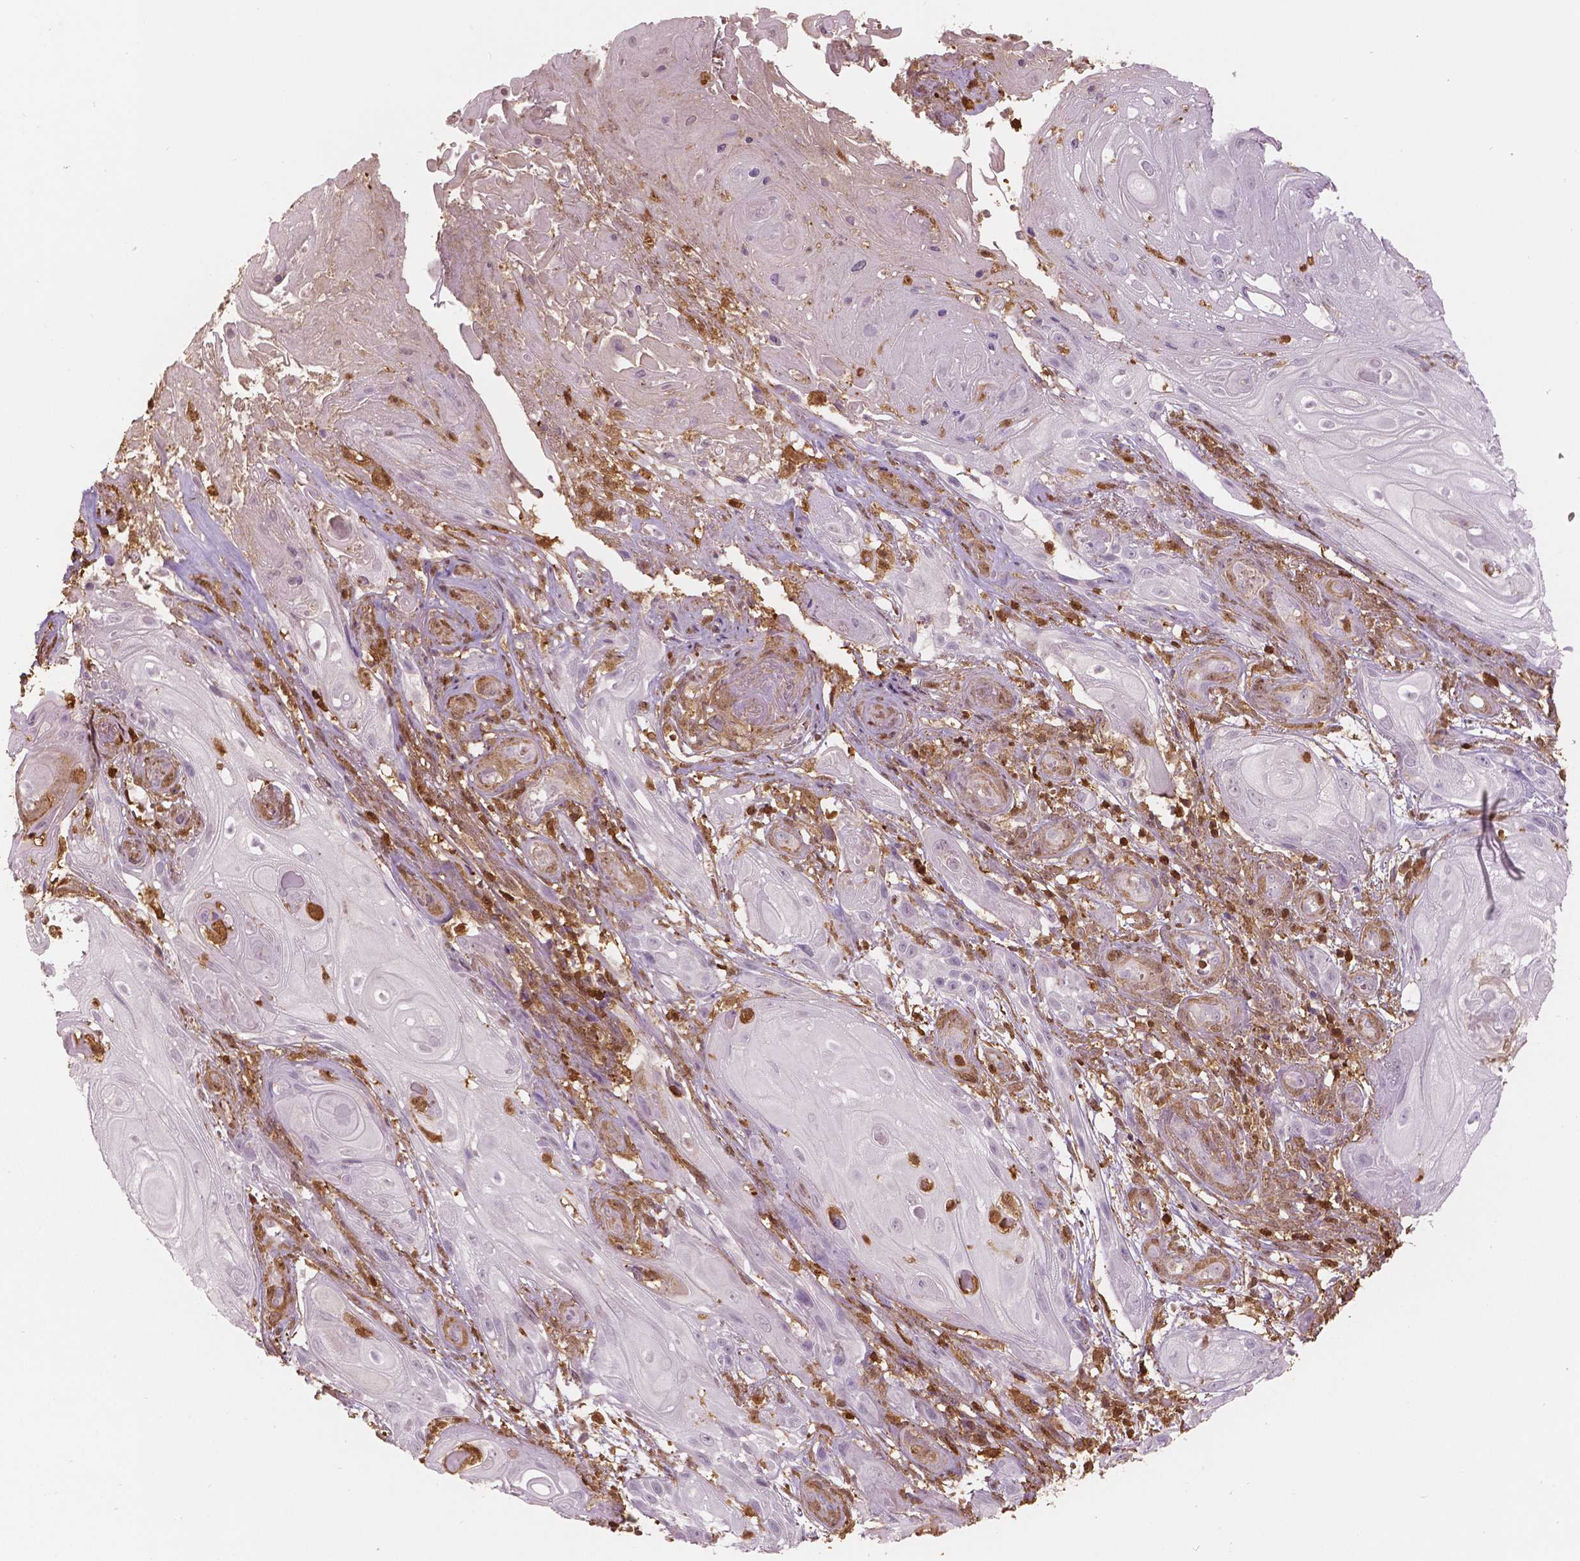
{"staining": {"intensity": "negative", "quantity": "none", "location": "none"}, "tissue": "skin cancer", "cell_type": "Tumor cells", "image_type": "cancer", "snomed": [{"axis": "morphology", "description": "Squamous cell carcinoma, NOS"}, {"axis": "topography", "description": "Skin"}], "caption": "An immunohistochemistry photomicrograph of skin squamous cell carcinoma is shown. There is no staining in tumor cells of skin squamous cell carcinoma. The staining is performed using DAB brown chromogen with nuclei counter-stained in using hematoxylin.", "gene": "S100A4", "patient": {"sex": "male", "age": 62}}